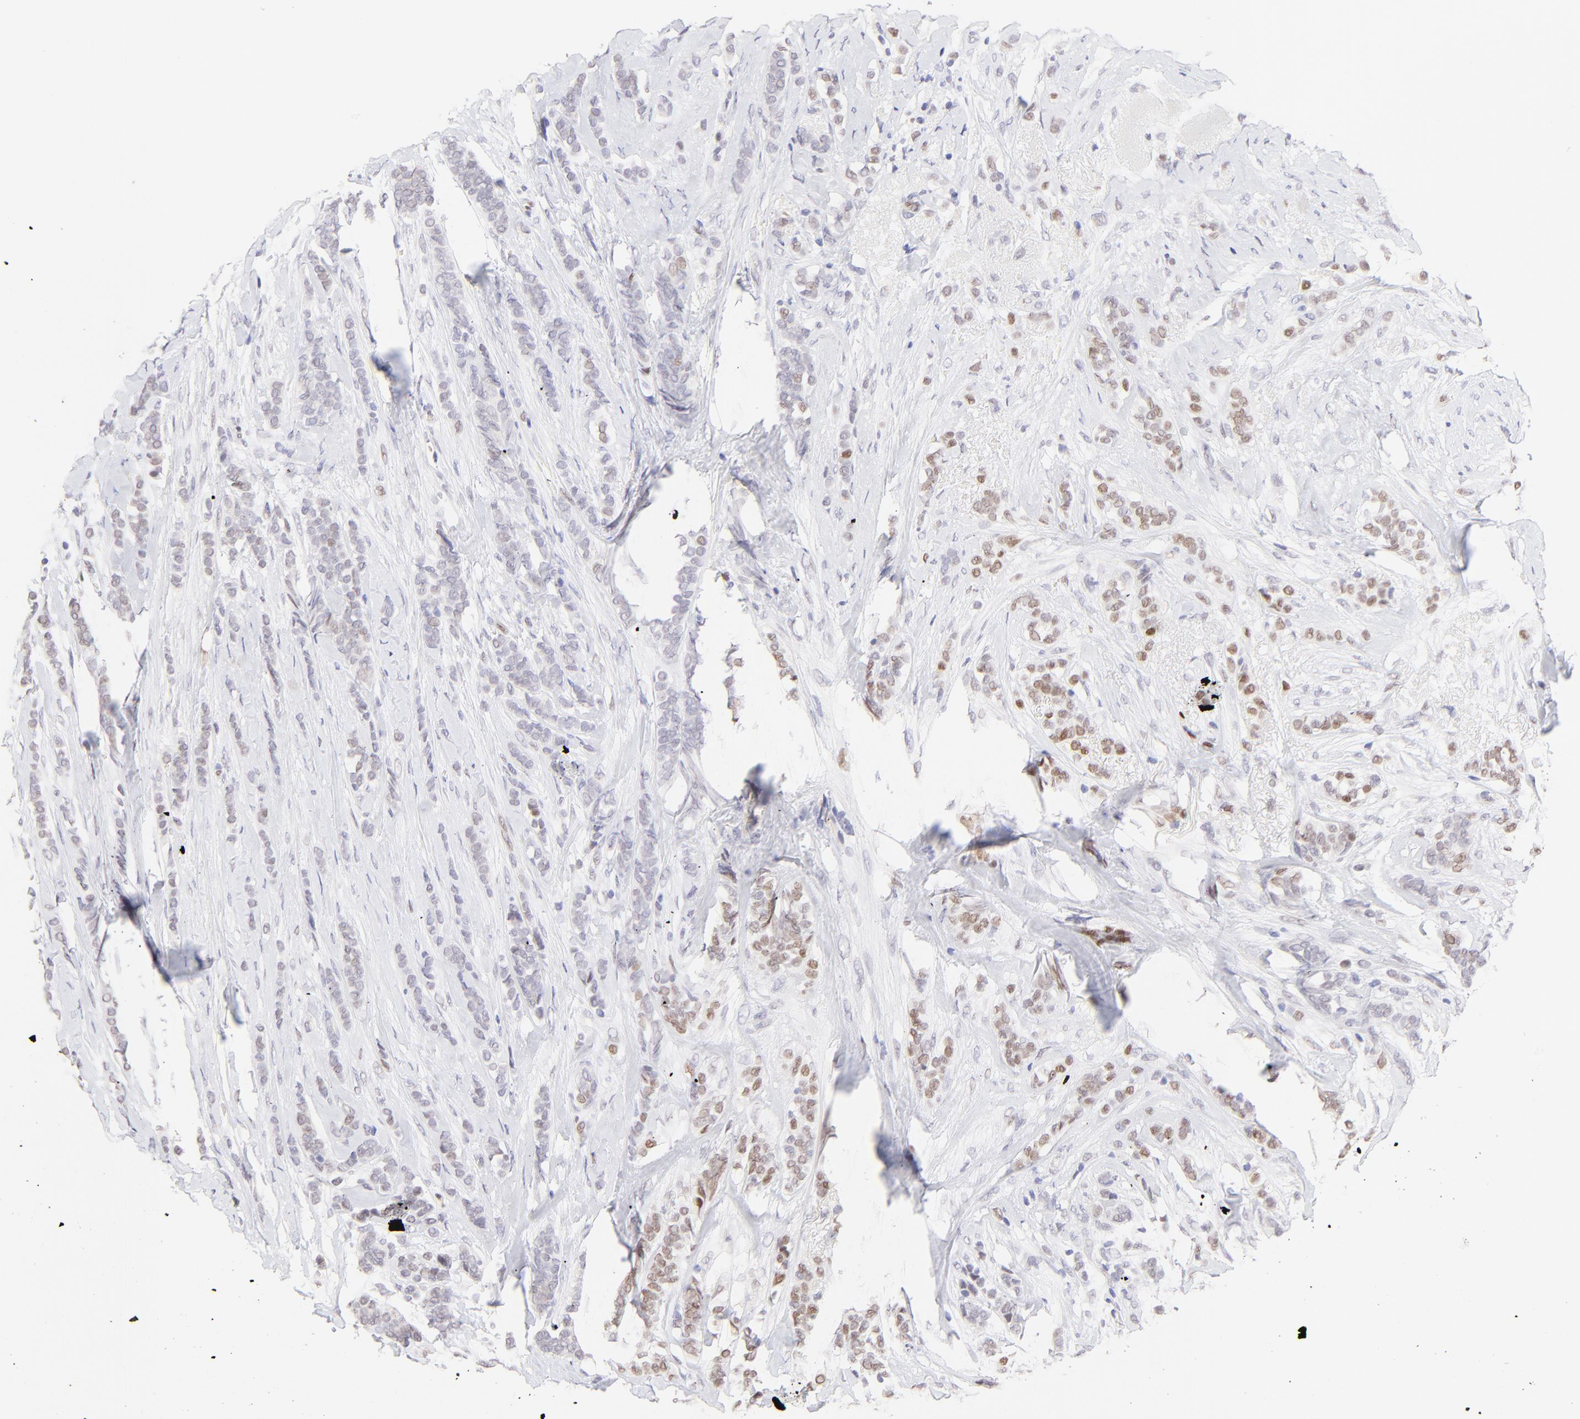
{"staining": {"intensity": "weak", "quantity": "<25%", "location": "nuclear"}, "tissue": "breast cancer", "cell_type": "Tumor cells", "image_type": "cancer", "snomed": [{"axis": "morphology", "description": "Lobular carcinoma"}, {"axis": "topography", "description": "Breast"}], "caption": "There is no significant staining in tumor cells of lobular carcinoma (breast).", "gene": "KLF4", "patient": {"sex": "female", "age": 56}}